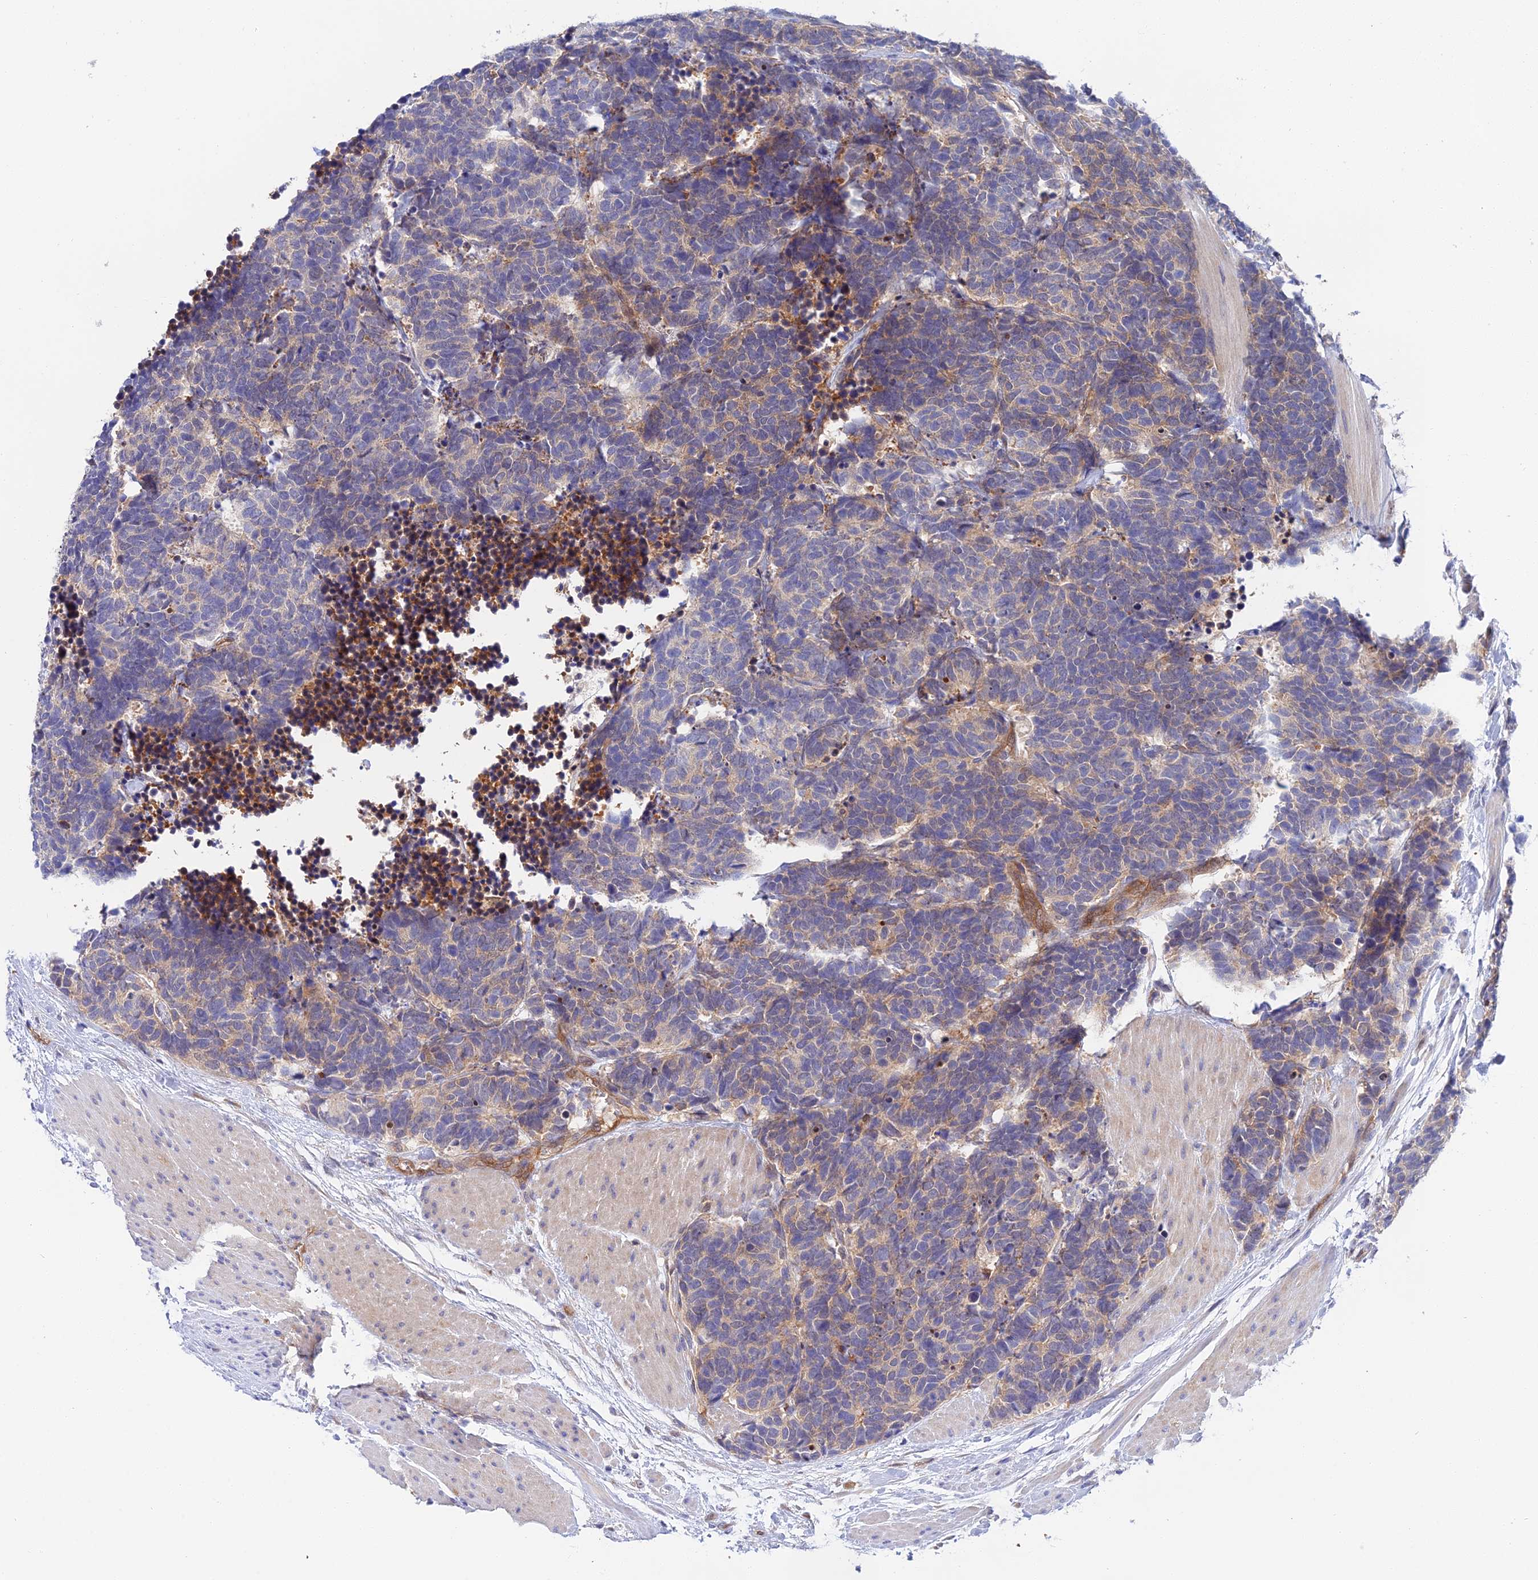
{"staining": {"intensity": "weak", "quantity": "25%-75%", "location": "cytoplasmic/membranous"}, "tissue": "carcinoid", "cell_type": "Tumor cells", "image_type": "cancer", "snomed": [{"axis": "morphology", "description": "Carcinoma, NOS"}, {"axis": "morphology", "description": "Carcinoid, malignant, NOS"}, {"axis": "topography", "description": "Urinary bladder"}], "caption": "An image of human carcinoid stained for a protein shows weak cytoplasmic/membranous brown staining in tumor cells.", "gene": "PPP2R2C", "patient": {"sex": "male", "age": 57}}